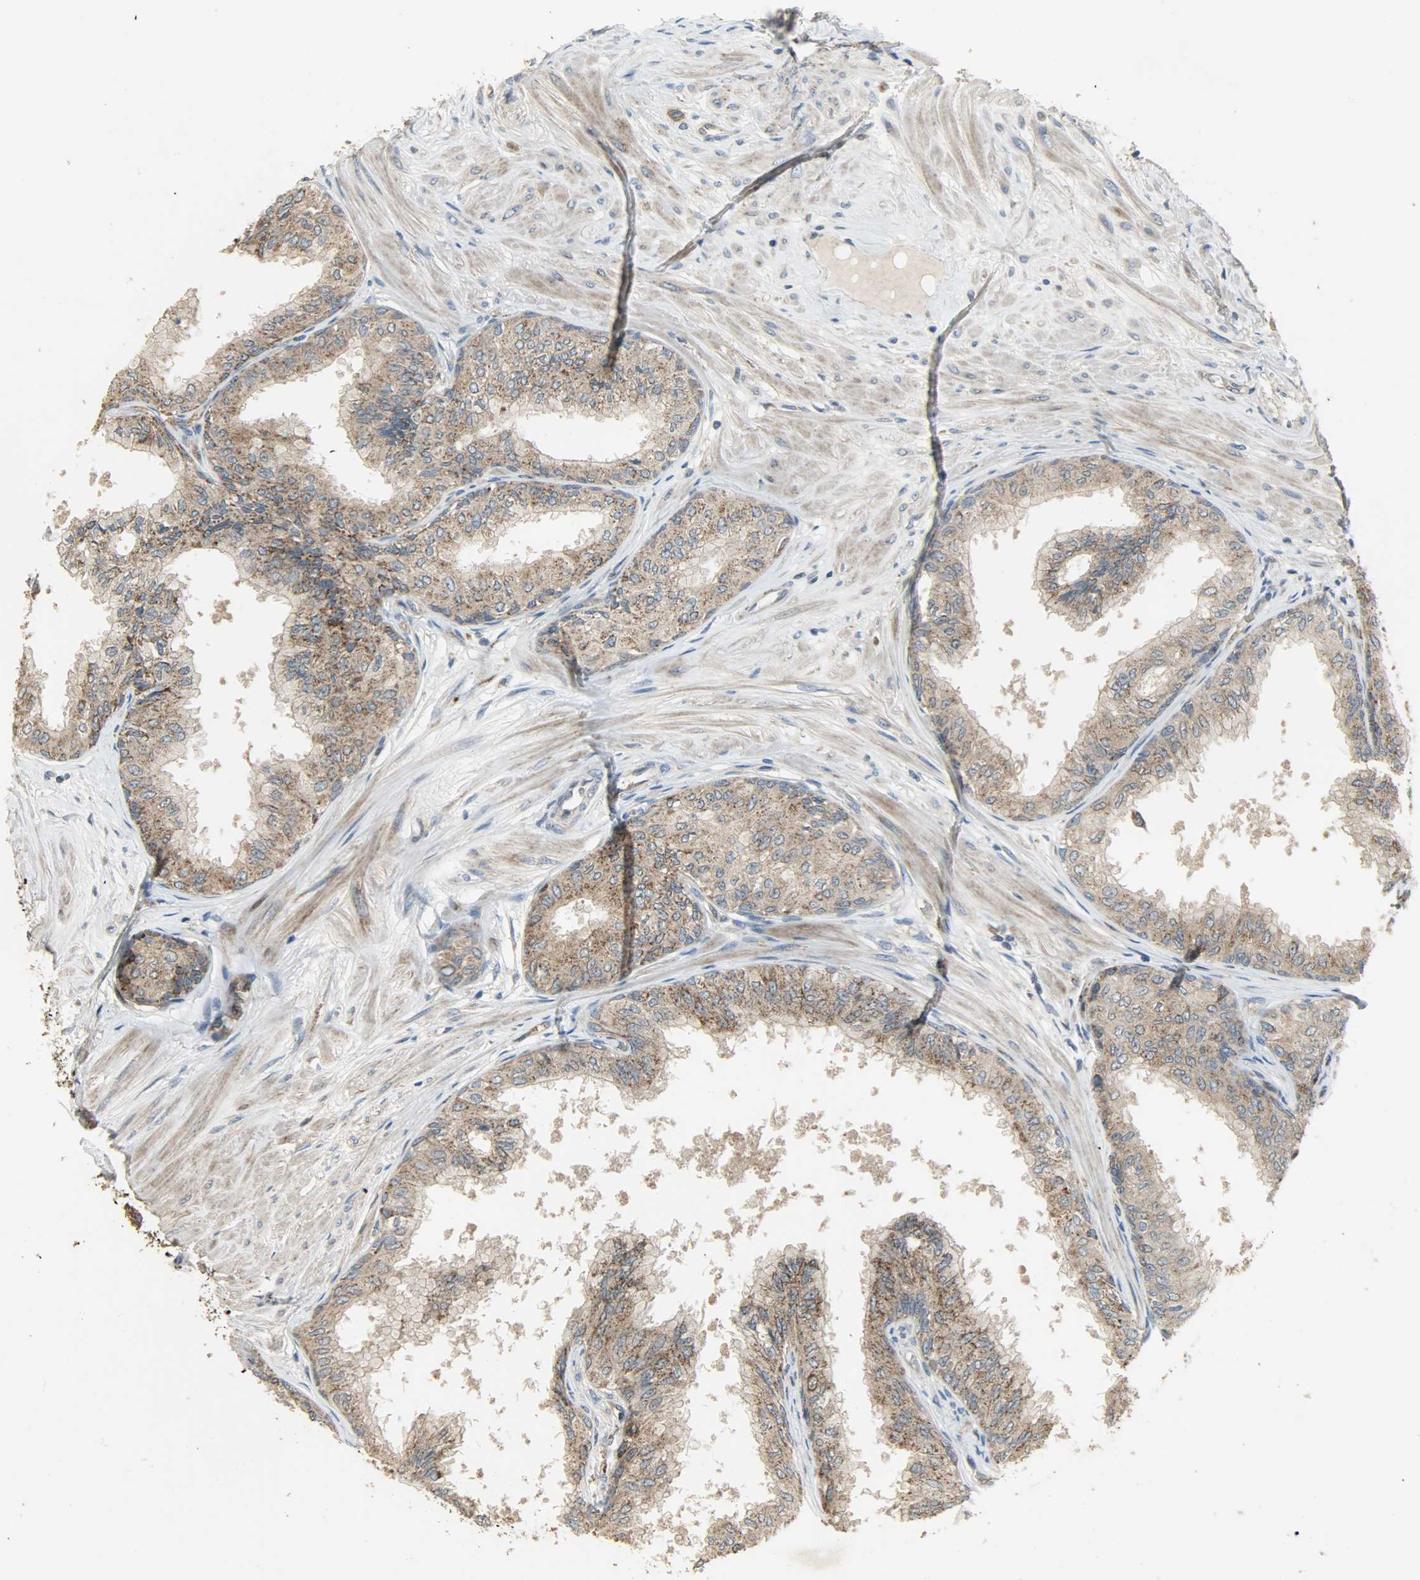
{"staining": {"intensity": "strong", "quantity": ">75%", "location": "cytoplasmic/membranous"}, "tissue": "prostate", "cell_type": "Glandular cells", "image_type": "normal", "snomed": [{"axis": "morphology", "description": "Normal tissue, NOS"}, {"axis": "topography", "description": "Prostate"}, {"axis": "topography", "description": "Seminal veicle"}], "caption": "Brown immunohistochemical staining in unremarkable human prostate reveals strong cytoplasmic/membranous staining in approximately >75% of glandular cells. (Brightfield microscopy of DAB IHC at high magnification).", "gene": "AMT", "patient": {"sex": "male", "age": 60}}